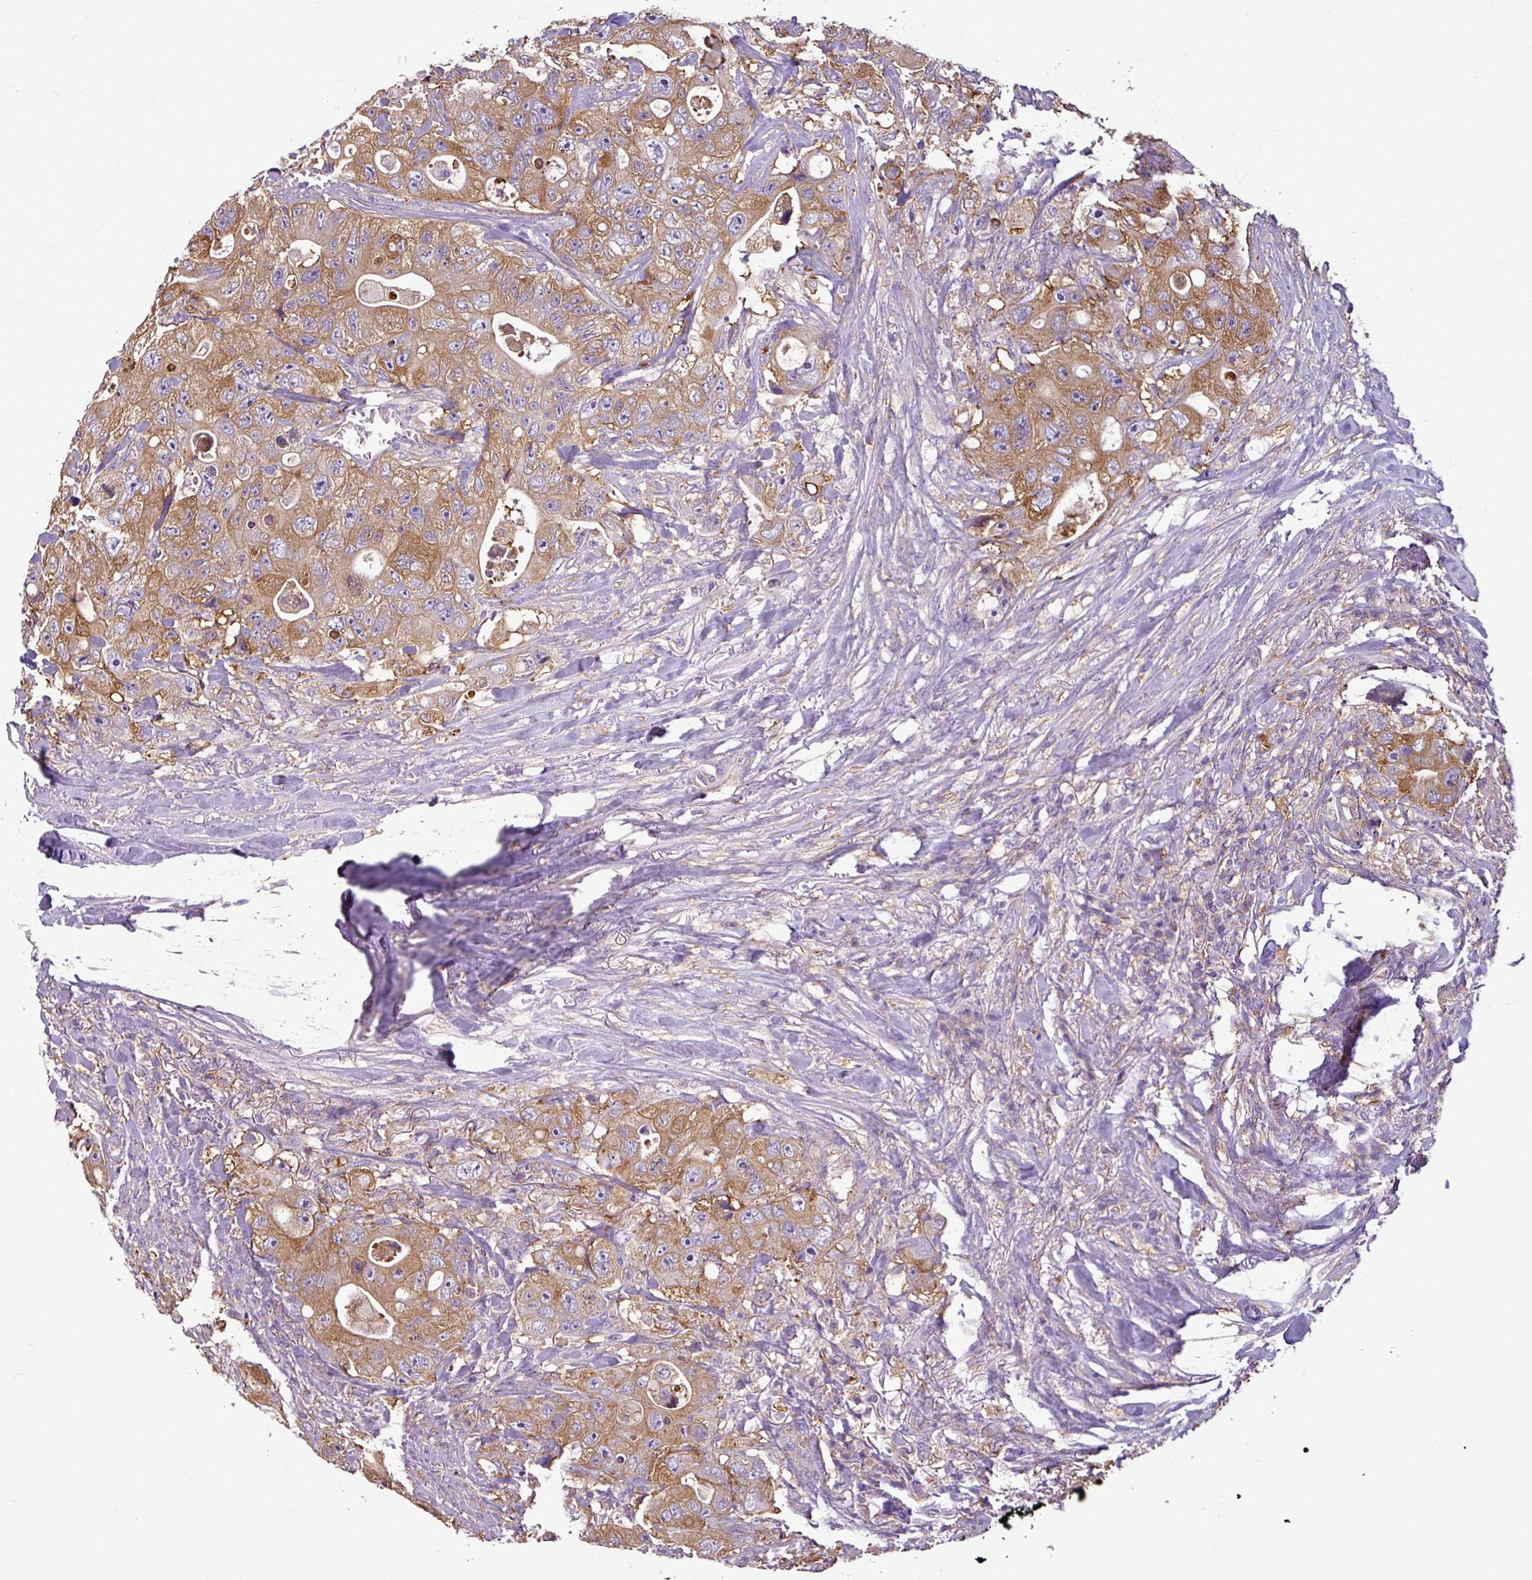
{"staining": {"intensity": "moderate", "quantity": ">75%", "location": "cytoplasmic/membranous"}, "tissue": "colorectal cancer", "cell_type": "Tumor cells", "image_type": "cancer", "snomed": [{"axis": "morphology", "description": "Adenocarcinoma, NOS"}, {"axis": "topography", "description": "Colon"}], "caption": "Tumor cells demonstrate moderate cytoplasmic/membranous expression in approximately >75% of cells in colorectal cancer.", "gene": "XNDC1N", "patient": {"sex": "female", "age": 46}}